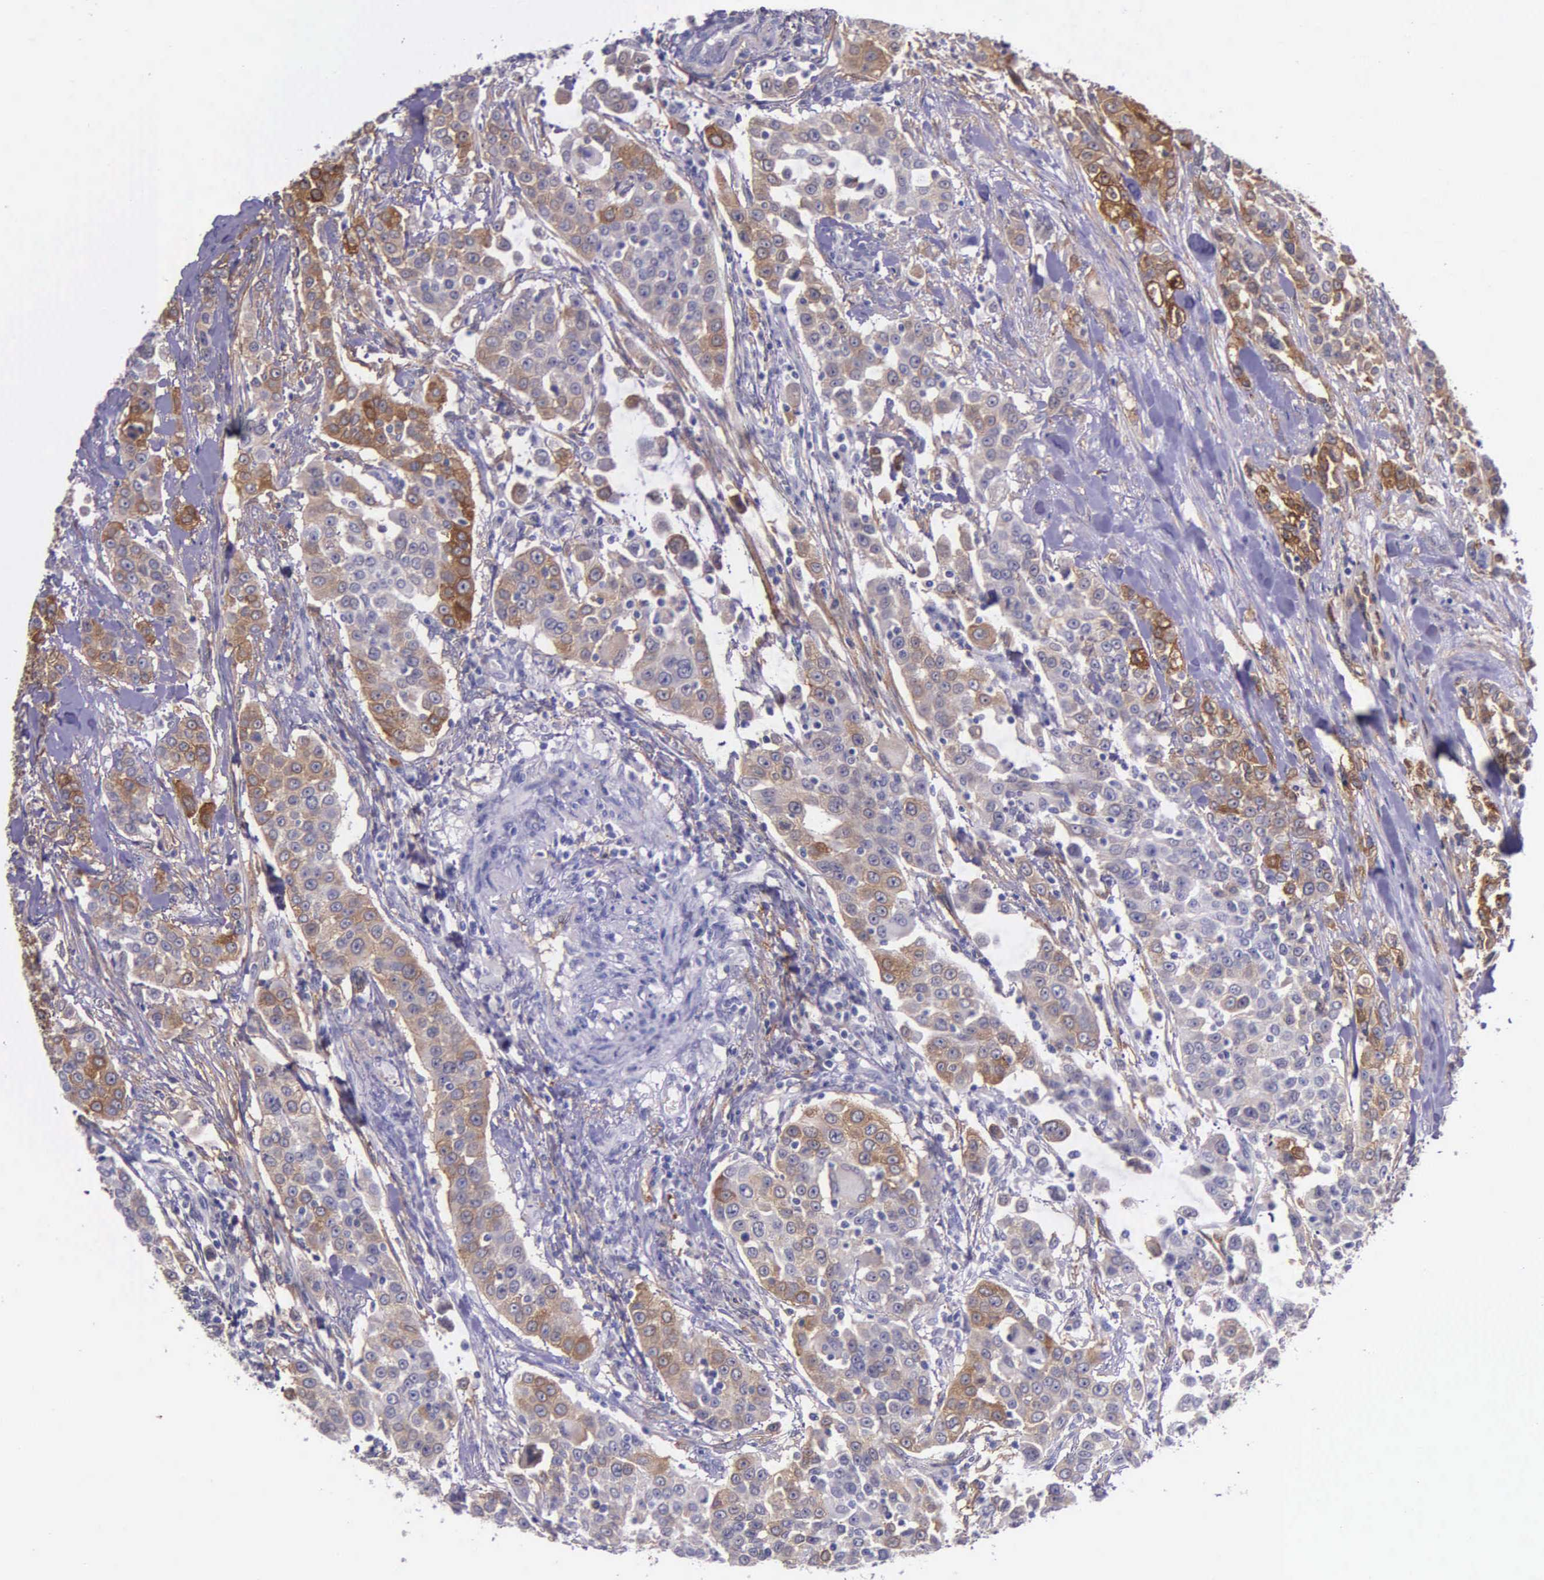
{"staining": {"intensity": "moderate", "quantity": "25%-75%", "location": "cytoplasmic/membranous"}, "tissue": "urothelial cancer", "cell_type": "Tumor cells", "image_type": "cancer", "snomed": [{"axis": "morphology", "description": "Urothelial carcinoma, High grade"}, {"axis": "topography", "description": "Urinary bladder"}], "caption": "Tumor cells reveal moderate cytoplasmic/membranous staining in about 25%-75% of cells in urothelial cancer. (DAB IHC with brightfield microscopy, high magnification).", "gene": "AHNAK2", "patient": {"sex": "female", "age": 80}}